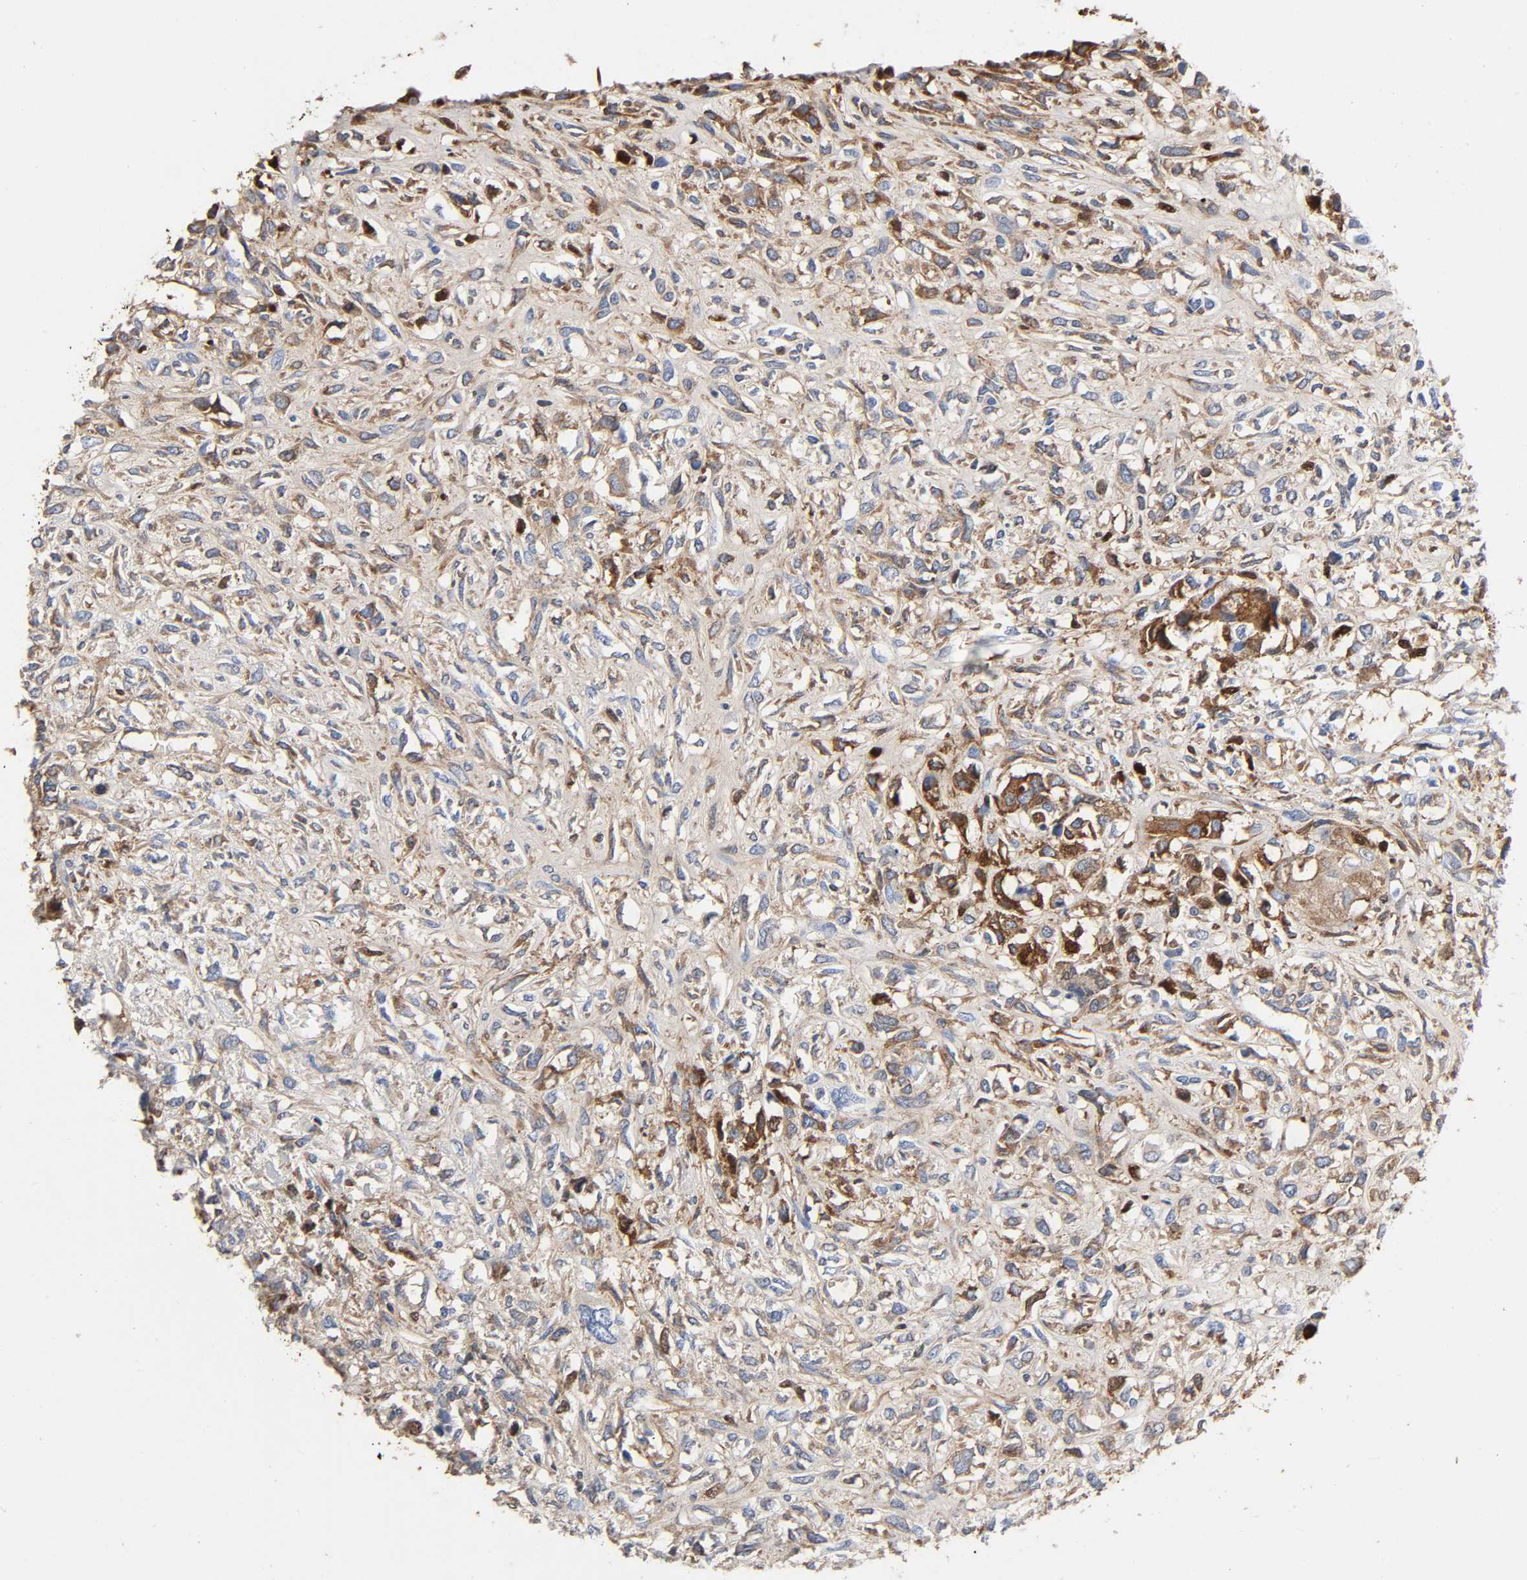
{"staining": {"intensity": "moderate", "quantity": ">75%", "location": "cytoplasmic/membranous"}, "tissue": "head and neck cancer", "cell_type": "Tumor cells", "image_type": "cancer", "snomed": [{"axis": "morphology", "description": "Necrosis, NOS"}, {"axis": "morphology", "description": "Neoplasm, malignant, NOS"}, {"axis": "topography", "description": "Salivary gland"}, {"axis": "topography", "description": "Head-Neck"}], "caption": "Moderate cytoplasmic/membranous positivity is present in approximately >75% of tumor cells in head and neck malignant neoplasm.", "gene": "C3", "patient": {"sex": "male", "age": 43}}